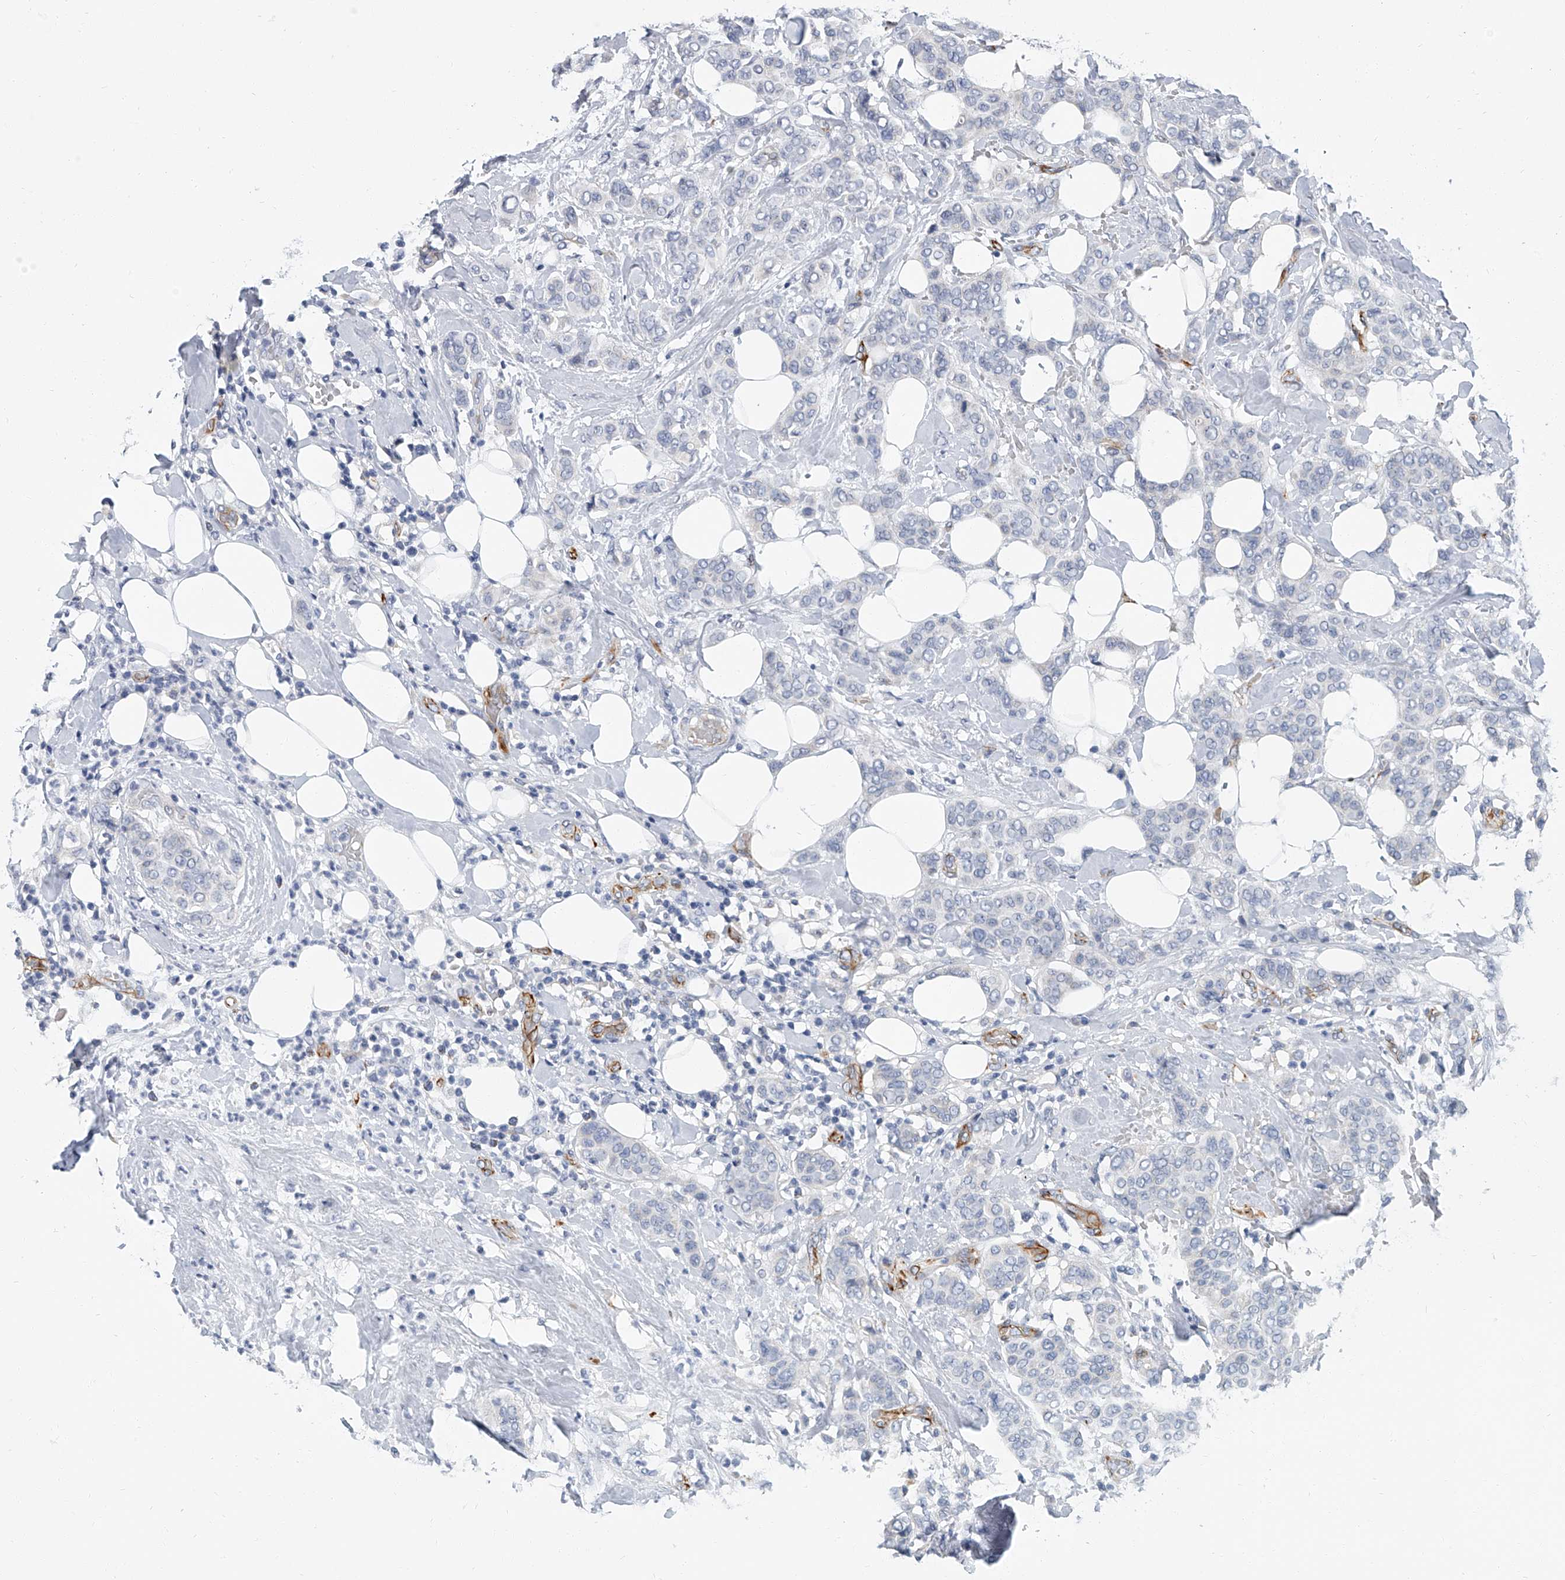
{"staining": {"intensity": "negative", "quantity": "none", "location": "none"}, "tissue": "breast cancer", "cell_type": "Tumor cells", "image_type": "cancer", "snomed": [{"axis": "morphology", "description": "Lobular carcinoma"}, {"axis": "topography", "description": "Breast"}], "caption": "IHC photomicrograph of neoplastic tissue: breast cancer stained with DAB (3,3'-diaminobenzidine) displays no significant protein staining in tumor cells. (Brightfield microscopy of DAB (3,3'-diaminobenzidine) IHC at high magnification).", "gene": "KIRREL1", "patient": {"sex": "female", "age": 51}}